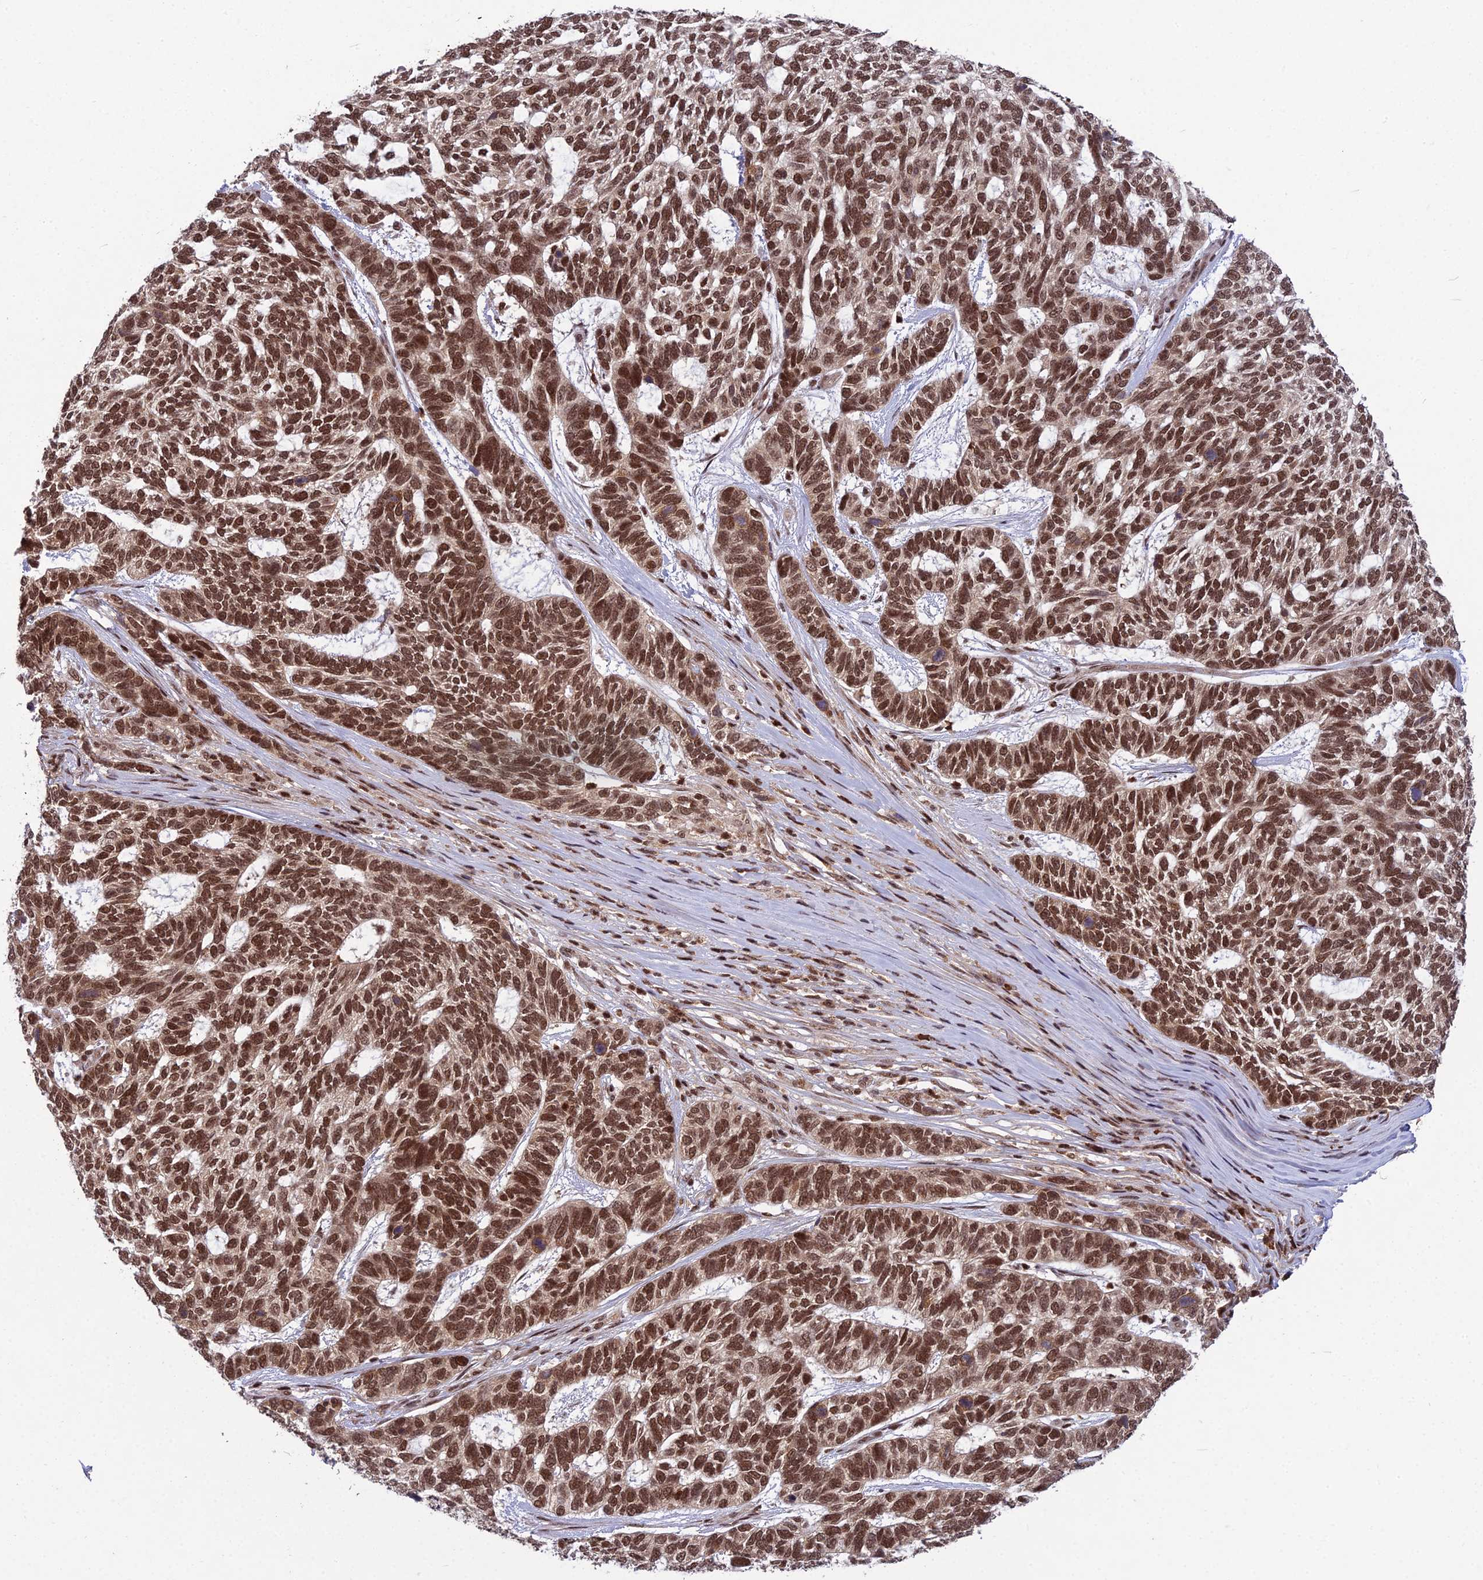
{"staining": {"intensity": "moderate", "quantity": ">75%", "location": "nuclear"}, "tissue": "skin cancer", "cell_type": "Tumor cells", "image_type": "cancer", "snomed": [{"axis": "morphology", "description": "Basal cell carcinoma"}, {"axis": "topography", "description": "Skin"}], "caption": "Immunohistochemistry histopathology image of neoplastic tissue: skin cancer (basal cell carcinoma) stained using immunohistochemistry shows medium levels of moderate protein expression localized specifically in the nuclear of tumor cells, appearing as a nuclear brown color.", "gene": "GMEB1", "patient": {"sex": "female", "age": 65}}